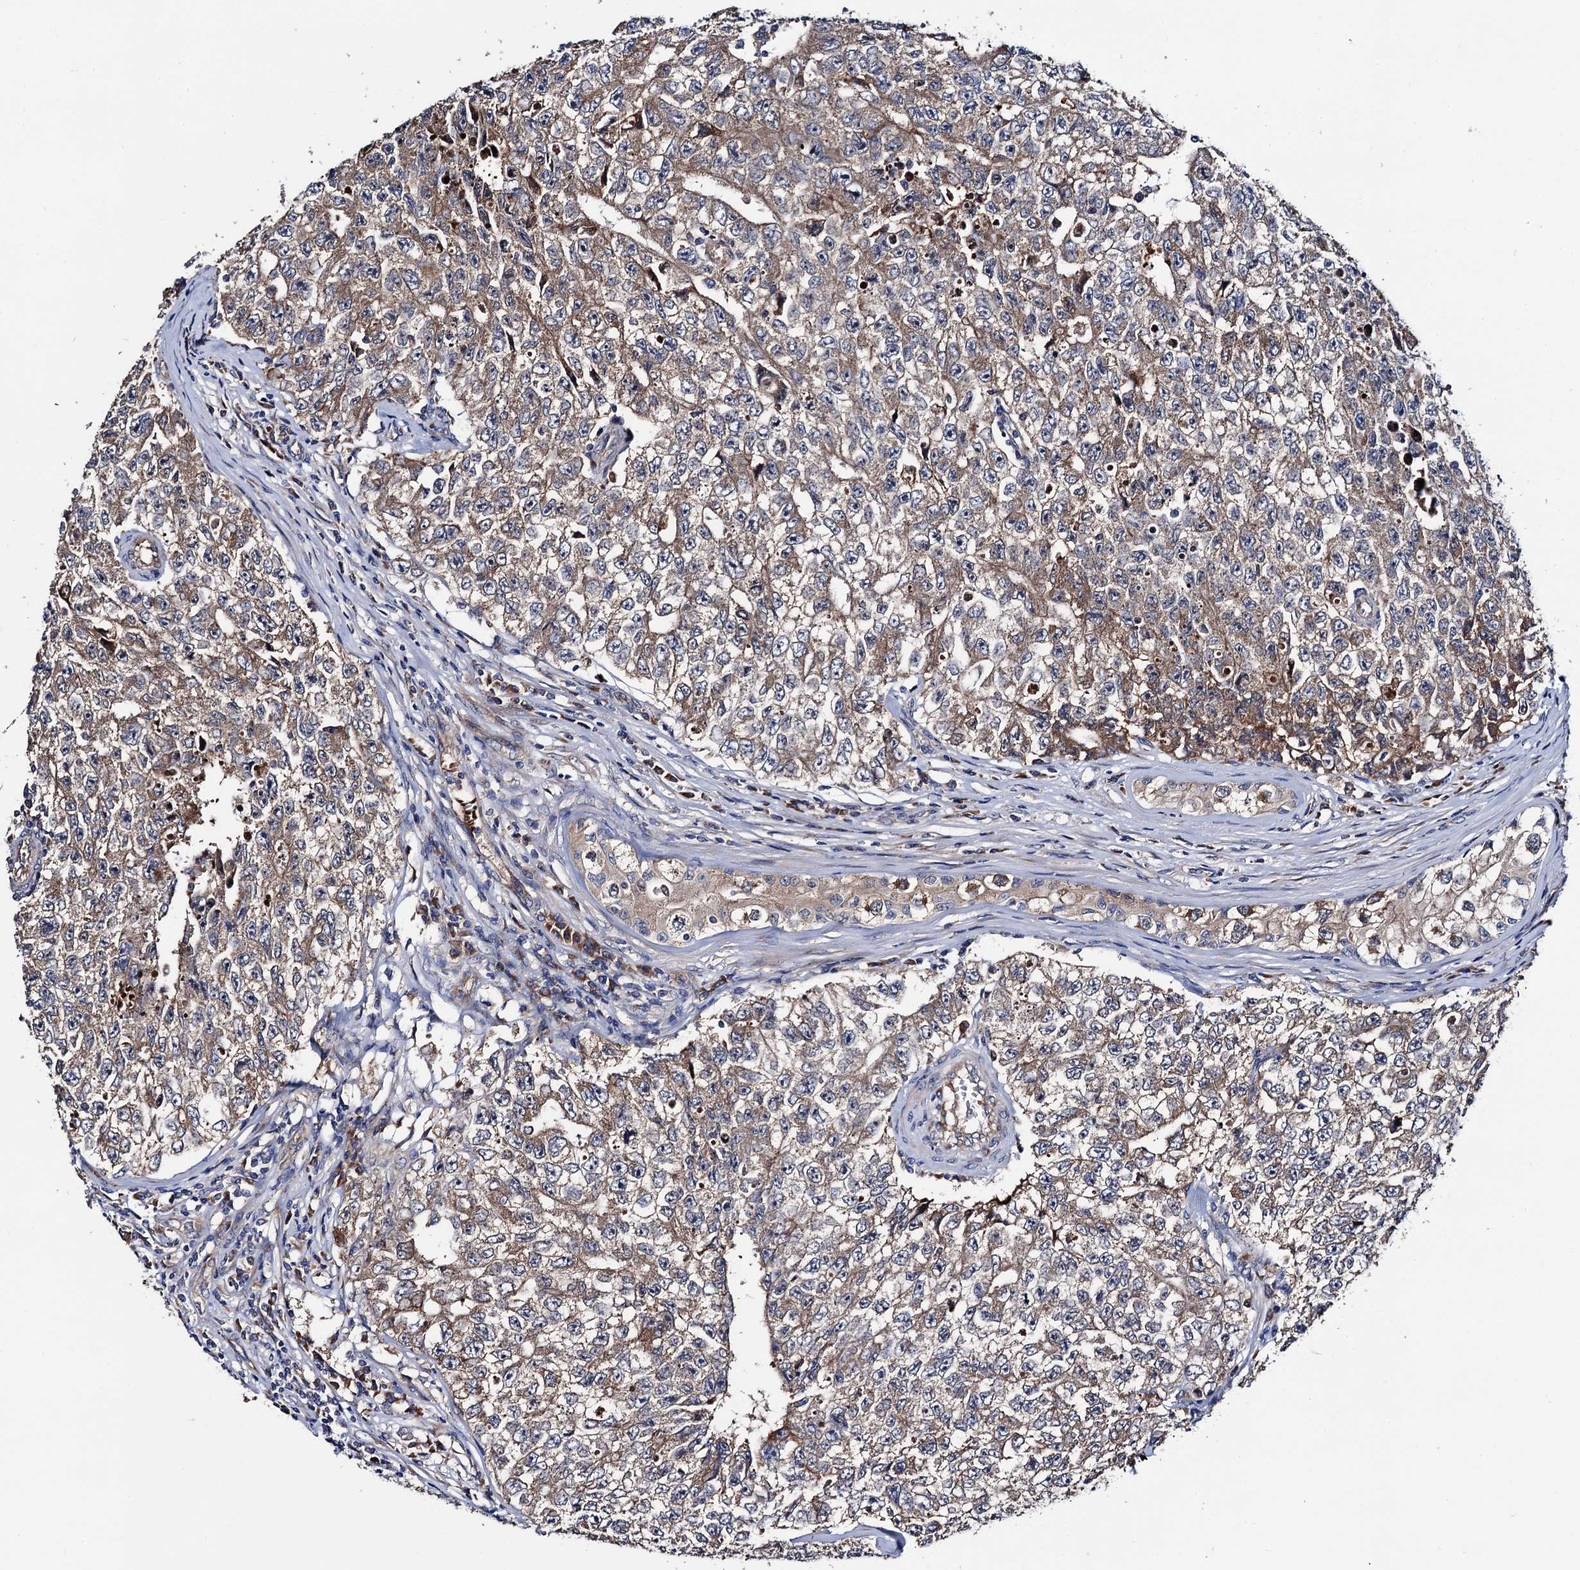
{"staining": {"intensity": "weak", "quantity": ">75%", "location": "cytoplasmic/membranous"}, "tissue": "testis cancer", "cell_type": "Tumor cells", "image_type": "cancer", "snomed": [{"axis": "morphology", "description": "Carcinoma, Embryonal, NOS"}, {"axis": "topography", "description": "Testis"}], "caption": "IHC micrograph of neoplastic tissue: embryonal carcinoma (testis) stained using IHC shows low levels of weak protein expression localized specifically in the cytoplasmic/membranous of tumor cells, appearing as a cytoplasmic/membranous brown color.", "gene": "TRMT112", "patient": {"sex": "male", "age": 17}}